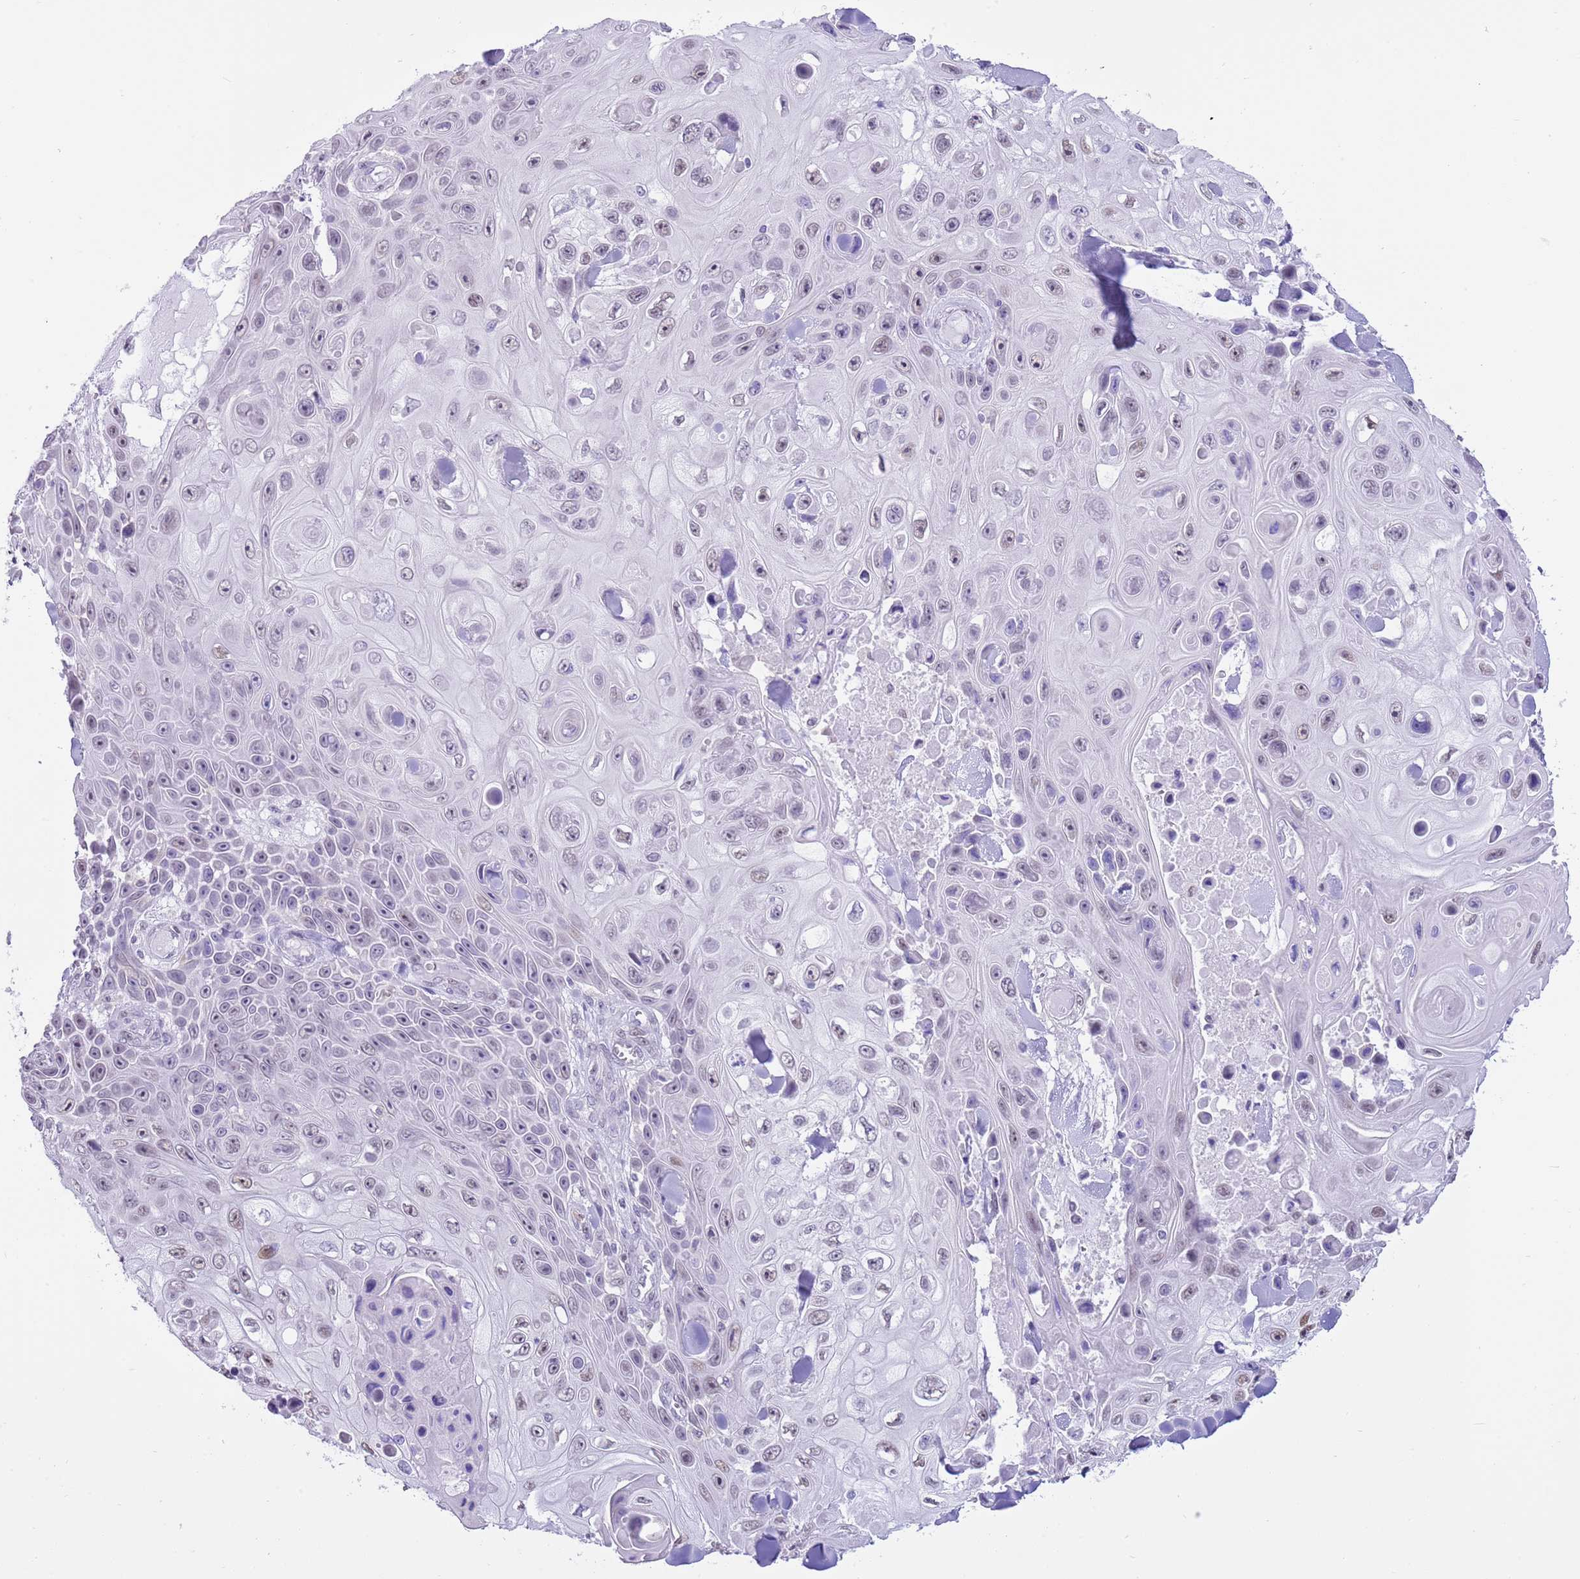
{"staining": {"intensity": "weak", "quantity": "<25%", "location": "nuclear"}, "tissue": "skin cancer", "cell_type": "Tumor cells", "image_type": "cancer", "snomed": [{"axis": "morphology", "description": "Squamous cell carcinoma, NOS"}, {"axis": "topography", "description": "Skin"}], "caption": "There is no significant staining in tumor cells of squamous cell carcinoma (skin).", "gene": "PPP1R17", "patient": {"sex": "male", "age": 82}}